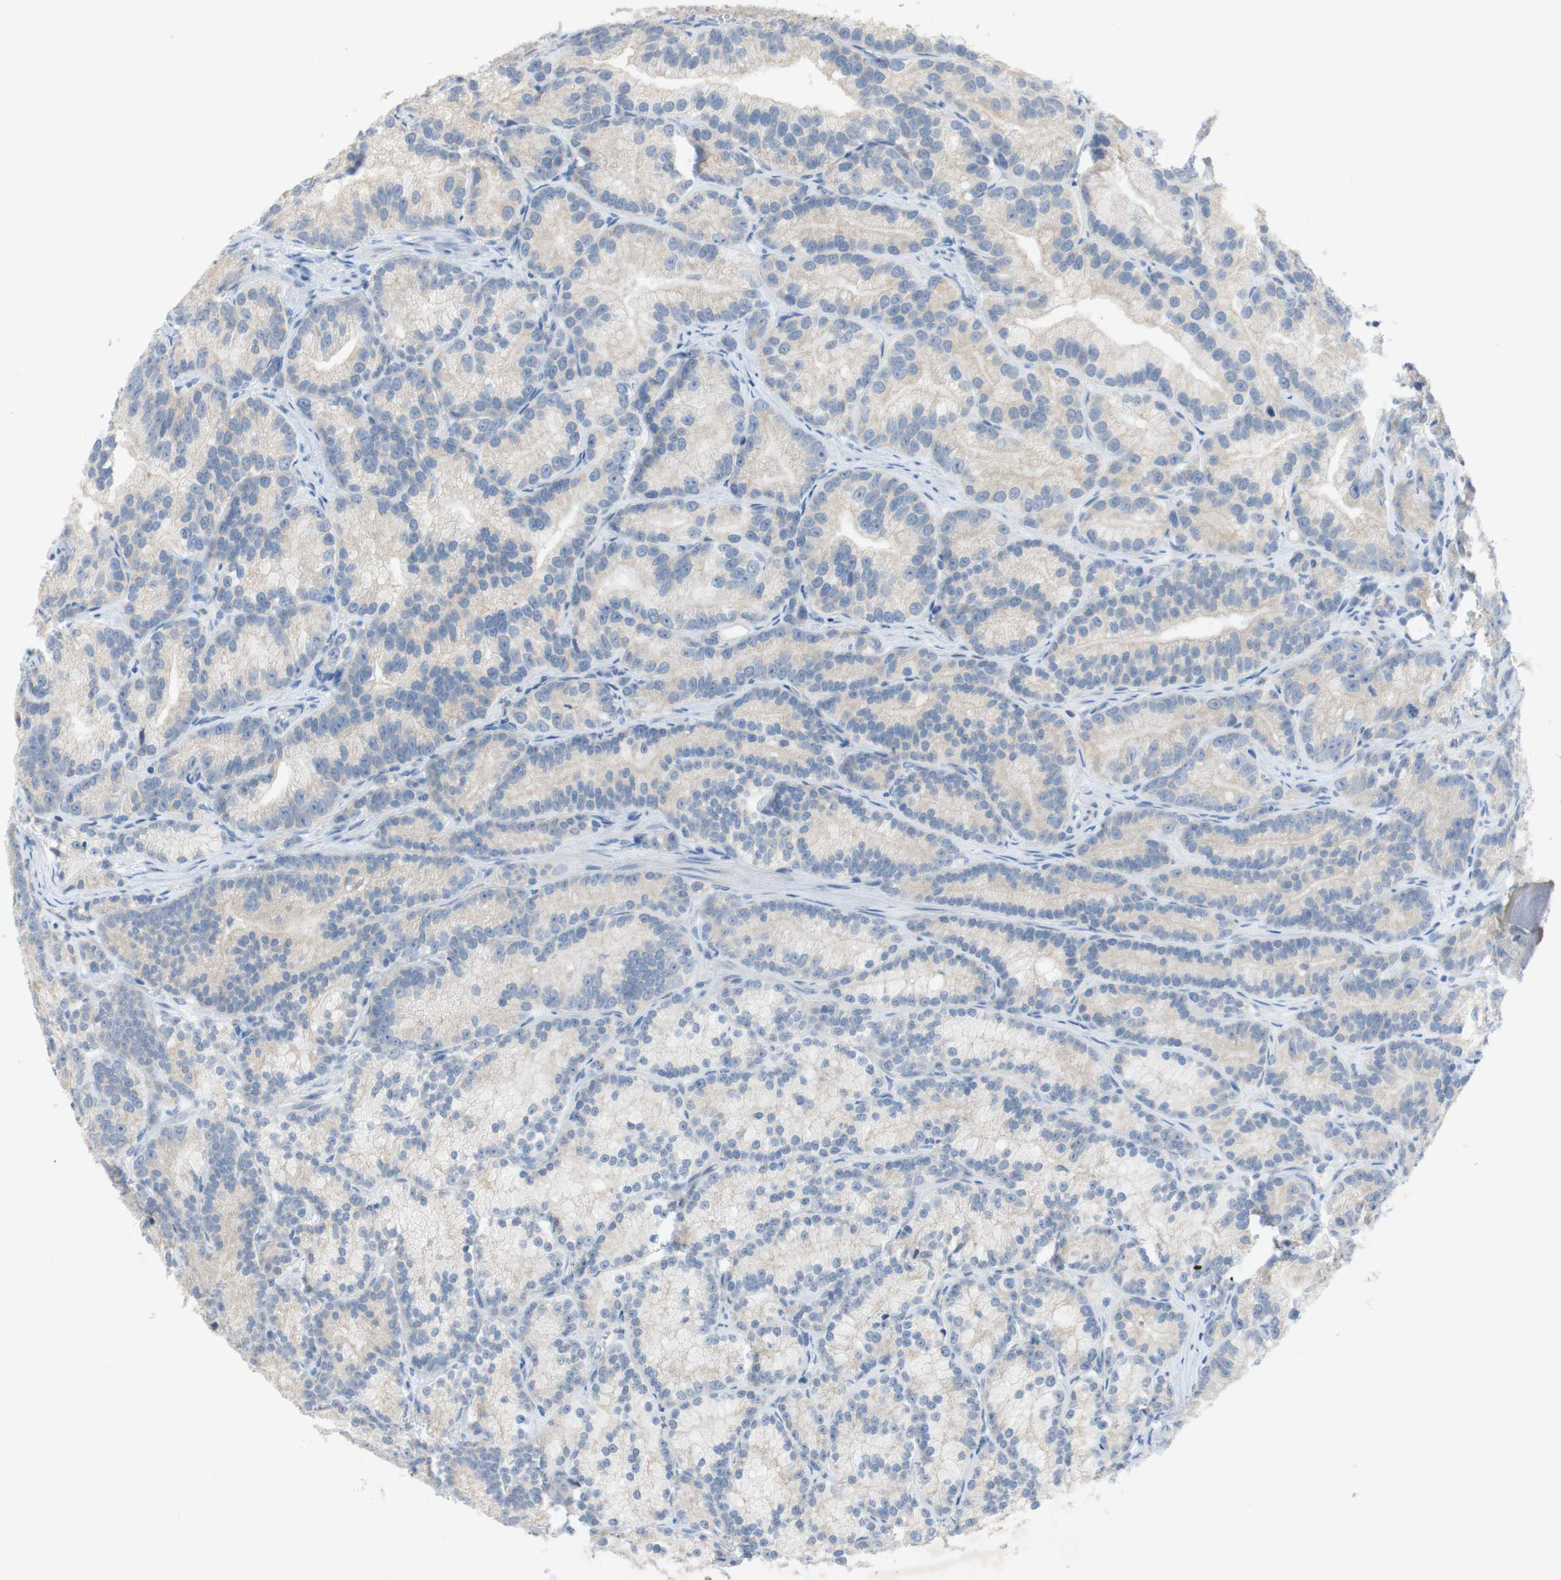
{"staining": {"intensity": "negative", "quantity": "none", "location": "none"}, "tissue": "prostate cancer", "cell_type": "Tumor cells", "image_type": "cancer", "snomed": [{"axis": "morphology", "description": "Adenocarcinoma, Low grade"}, {"axis": "topography", "description": "Prostate"}], "caption": "DAB (3,3'-diaminobenzidine) immunohistochemical staining of prostate low-grade adenocarcinoma displays no significant expression in tumor cells. (DAB (3,3'-diaminobenzidine) IHC with hematoxylin counter stain).", "gene": "EPO", "patient": {"sex": "male", "age": 89}}